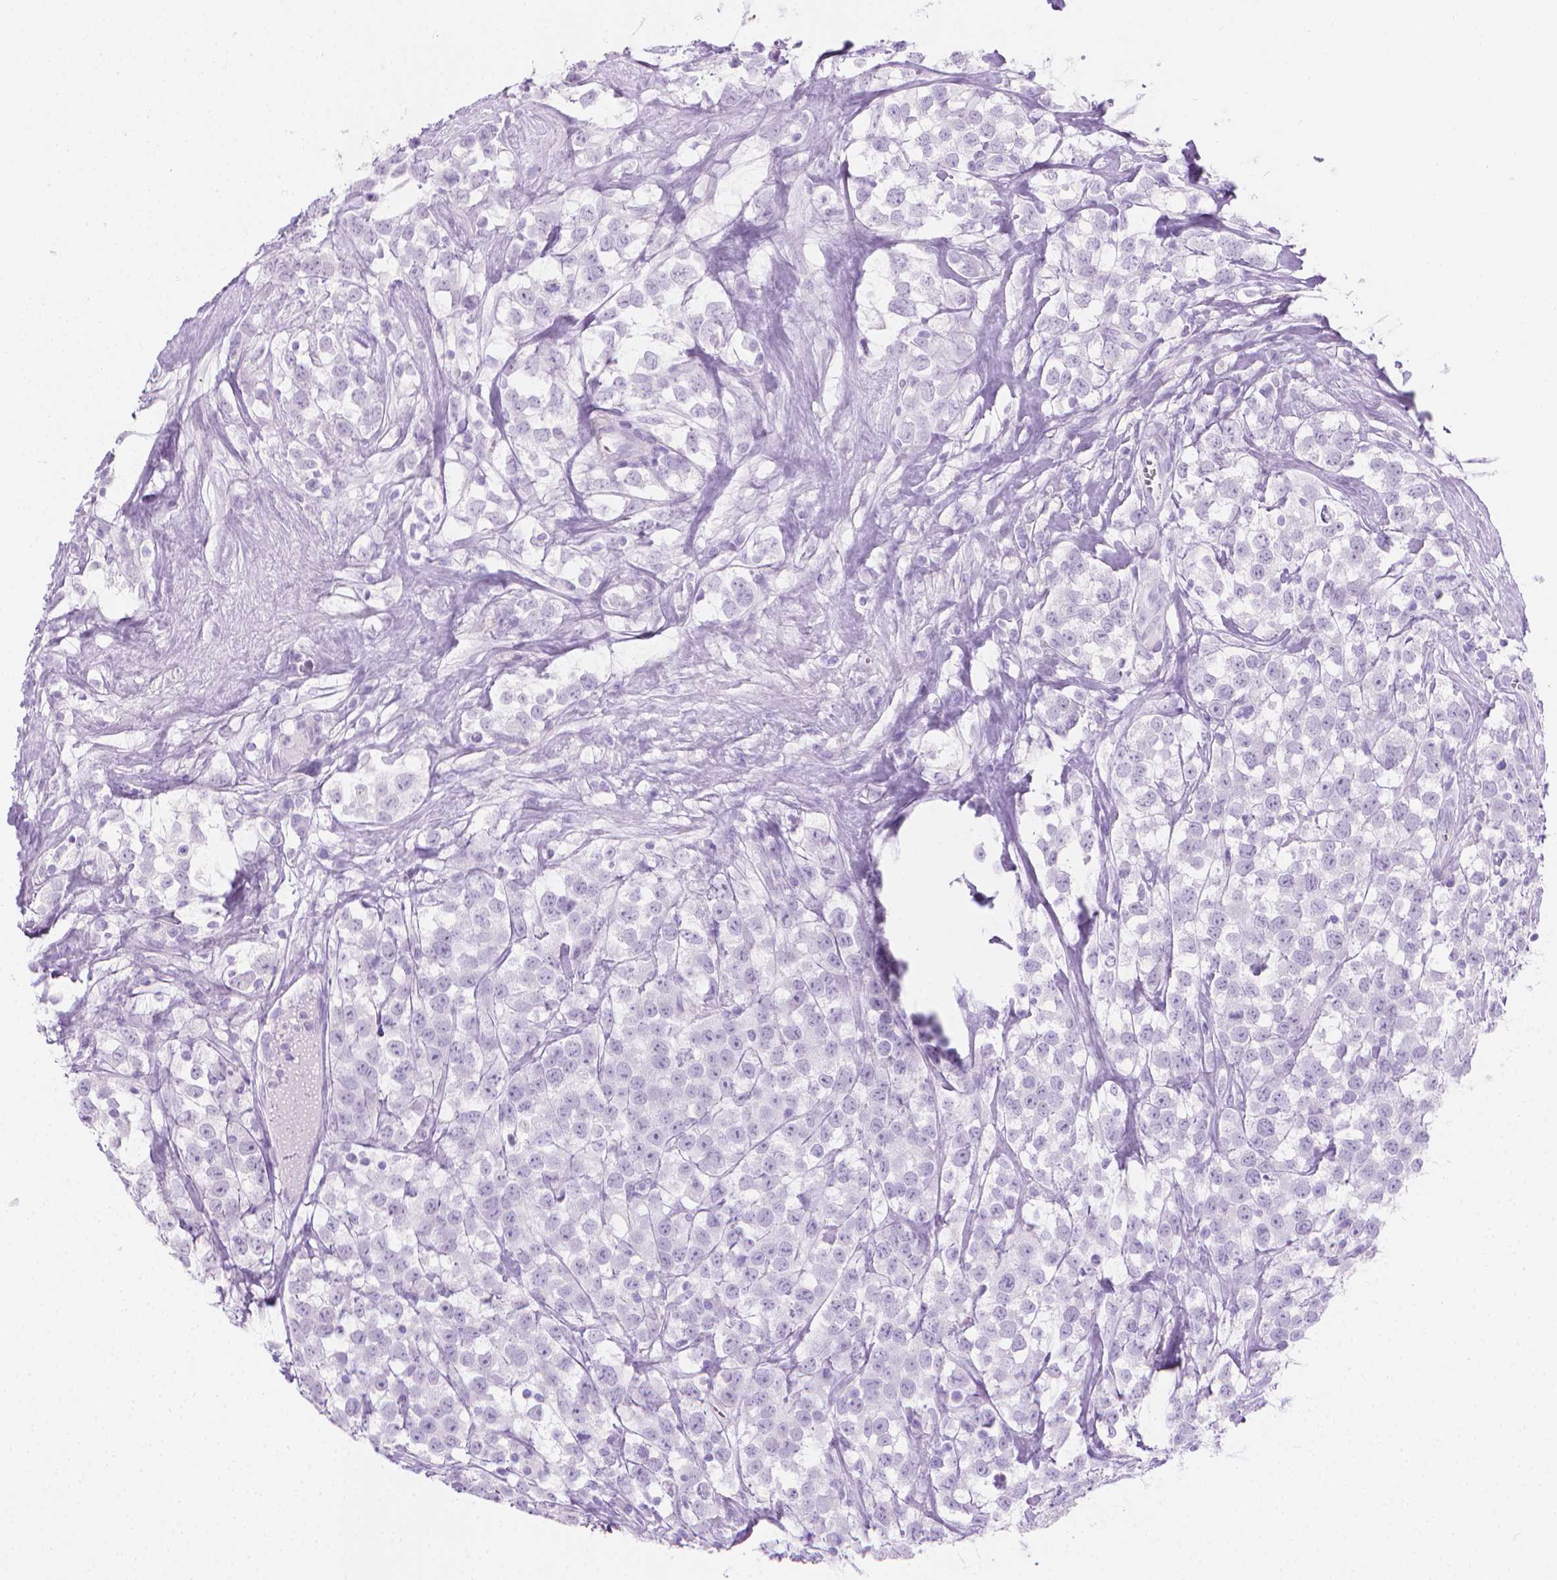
{"staining": {"intensity": "negative", "quantity": "none", "location": "none"}, "tissue": "testis cancer", "cell_type": "Tumor cells", "image_type": "cancer", "snomed": [{"axis": "morphology", "description": "Seminoma, NOS"}, {"axis": "topography", "description": "Testis"}], "caption": "Micrograph shows no significant protein positivity in tumor cells of testis seminoma. (DAB IHC, high magnification).", "gene": "CFAP52", "patient": {"sex": "male", "age": 59}}